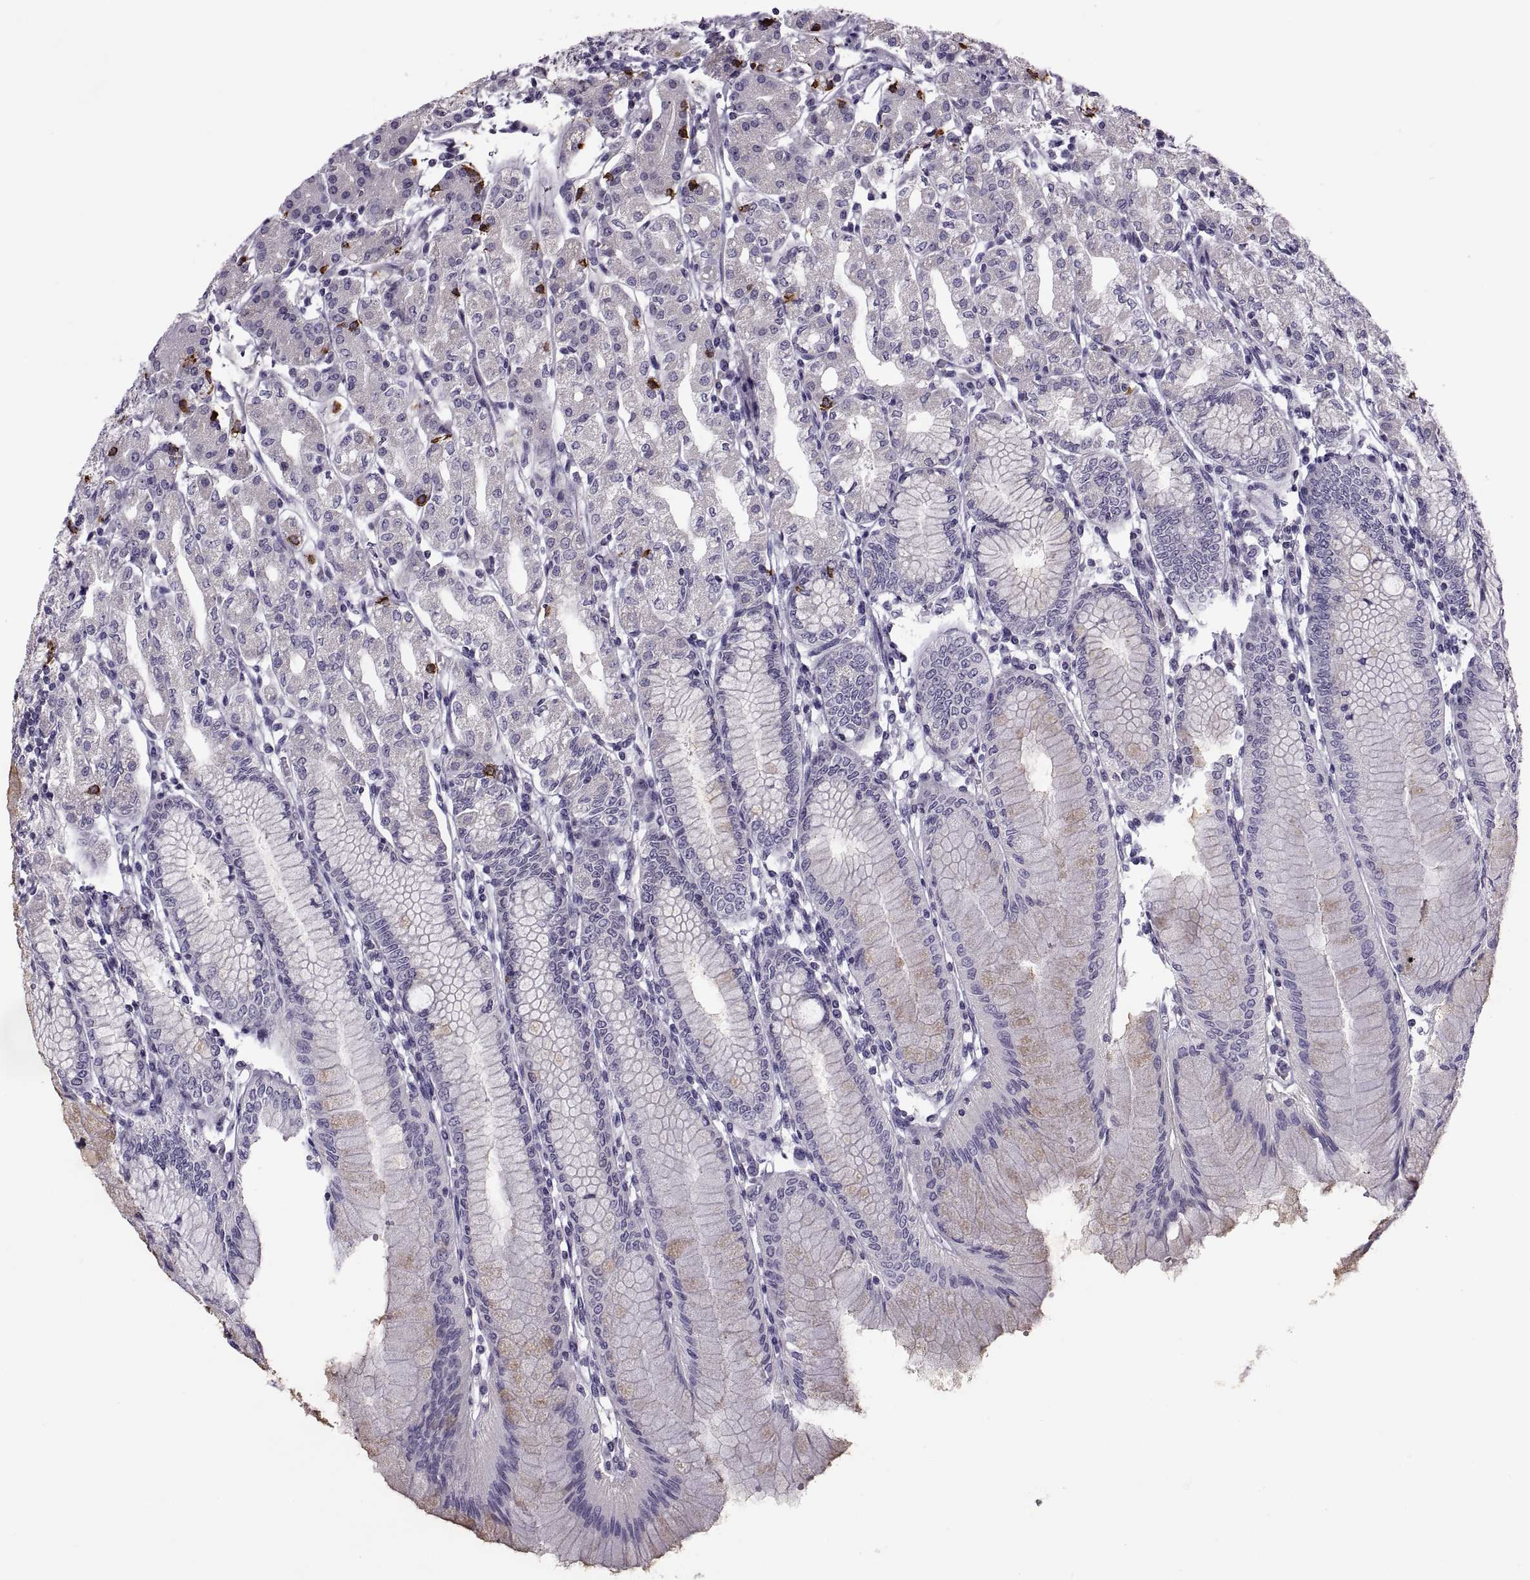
{"staining": {"intensity": "strong", "quantity": "<25%", "location": "cytoplasmic/membranous"}, "tissue": "stomach", "cell_type": "Glandular cells", "image_type": "normal", "snomed": [{"axis": "morphology", "description": "Normal tissue, NOS"}, {"axis": "topography", "description": "Skeletal muscle"}, {"axis": "topography", "description": "Stomach"}], "caption": "Immunohistochemical staining of benign stomach exhibits <25% levels of strong cytoplasmic/membranous protein staining in about <25% of glandular cells.", "gene": "MAGEB1", "patient": {"sex": "female", "age": 57}}